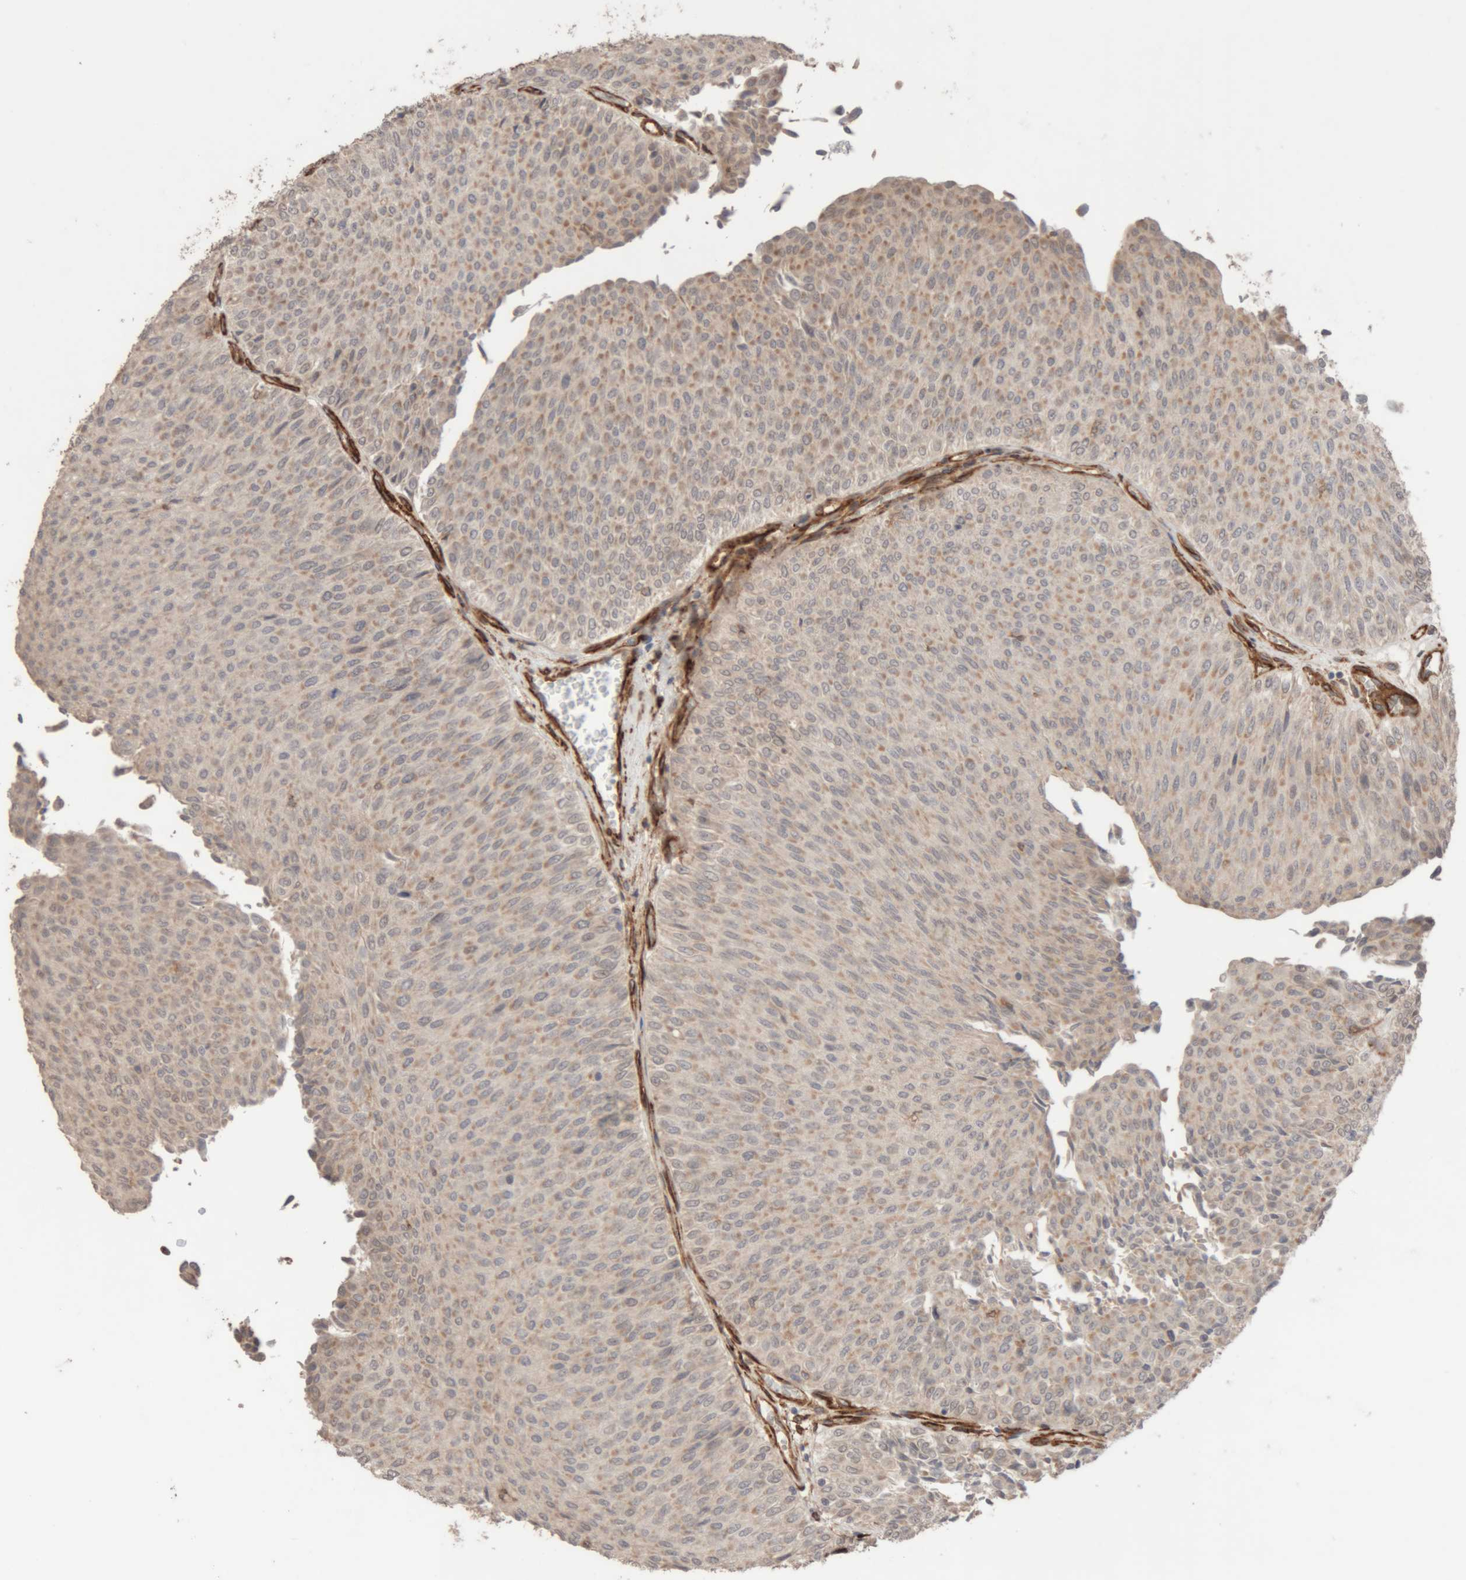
{"staining": {"intensity": "weak", "quantity": ">75%", "location": "cytoplasmic/membranous"}, "tissue": "urothelial cancer", "cell_type": "Tumor cells", "image_type": "cancer", "snomed": [{"axis": "morphology", "description": "Urothelial carcinoma, Low grade"}, {"axis": "topography", "description": "Urinary bladder"}], "caption": "Urothelial cancer stained with a protein marker demonstrates weak staining in tumor cells.", "gene": "RAB32", "patient": {"sex": "male", "age": 78}}